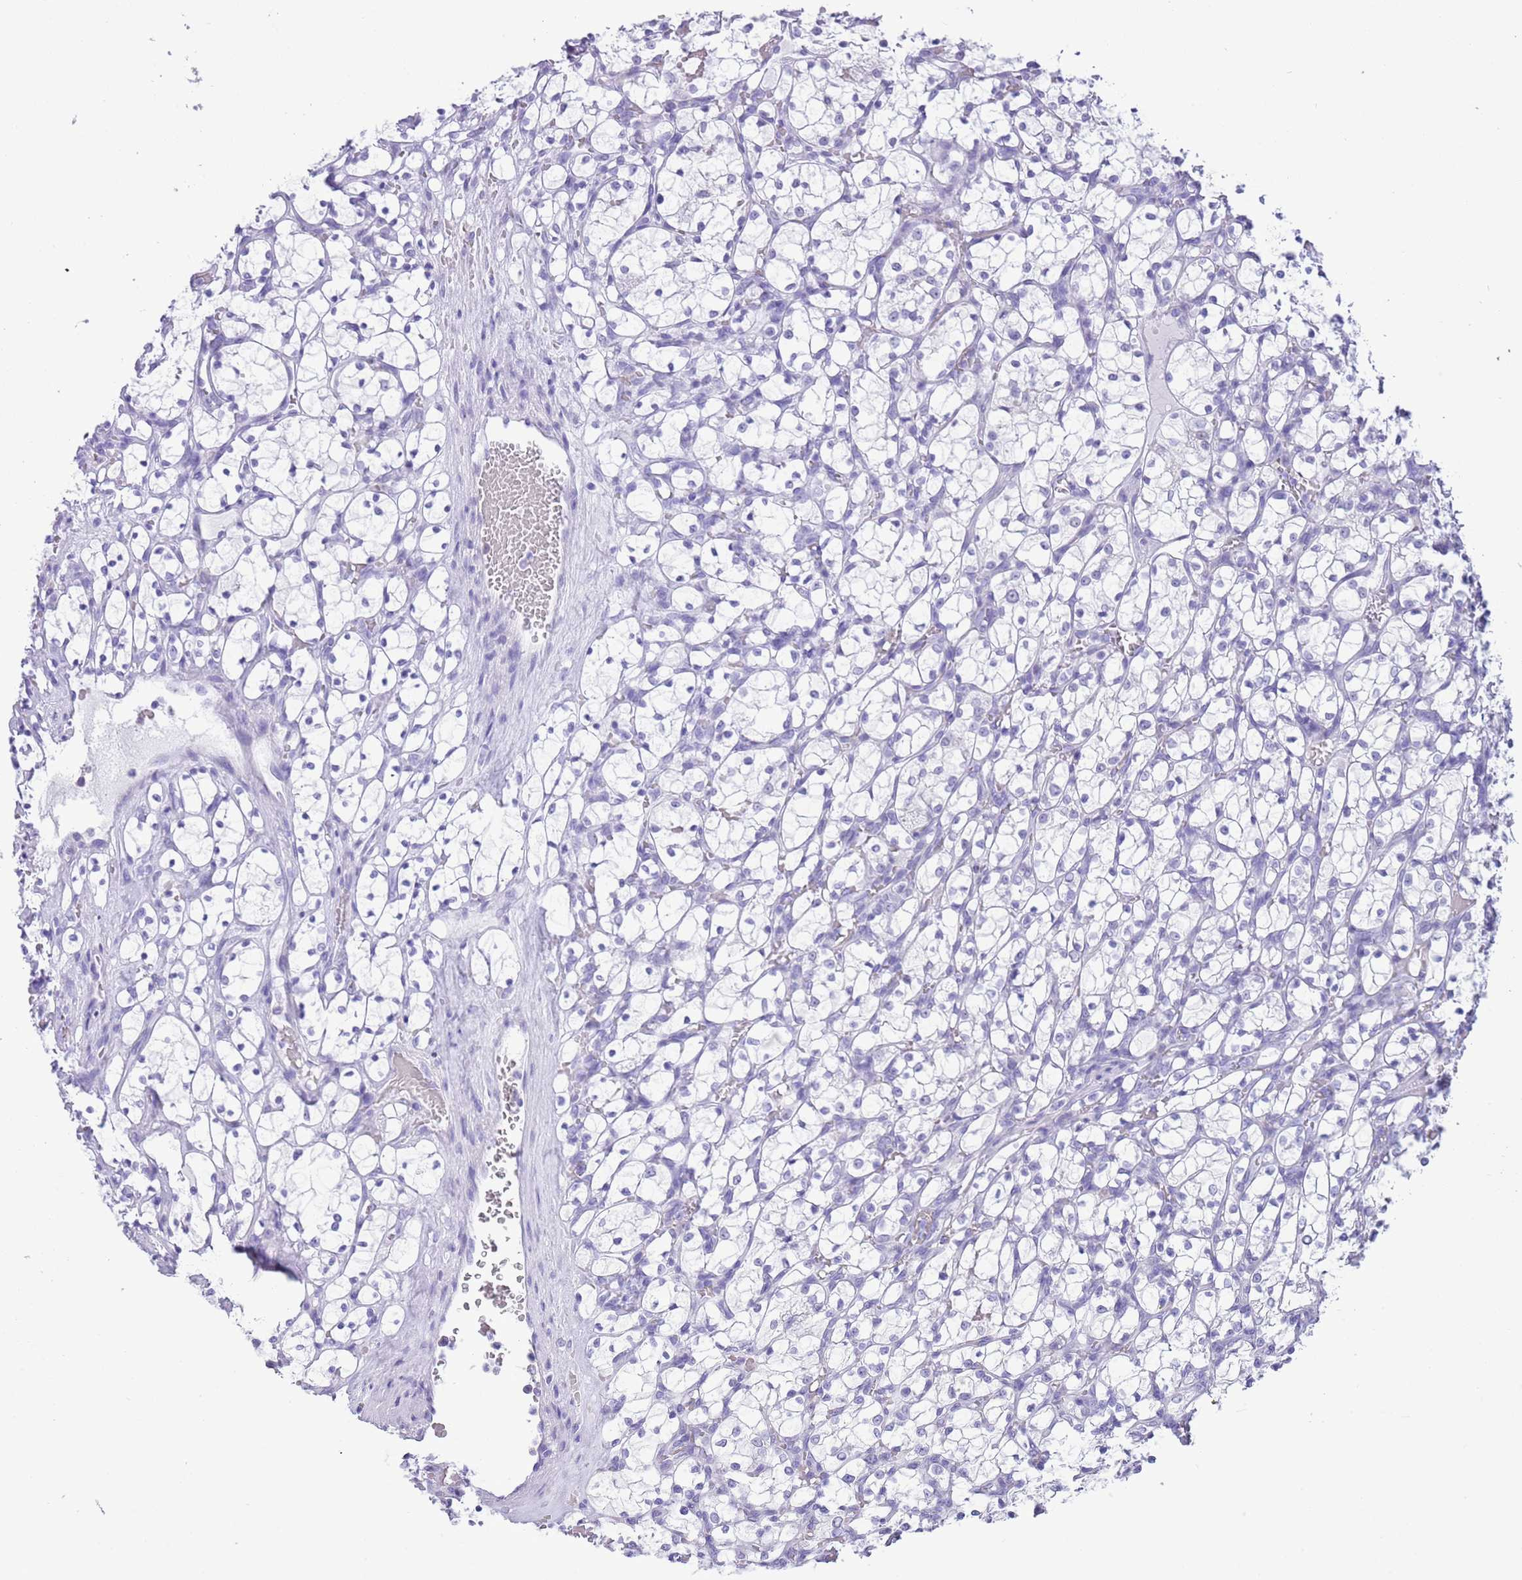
{"staining": {"intensity": "negative", "quantity": "none", "location": "none"}, "tissue": "renal cancer", "cell_type": "Tumor cells", "image_type": "cancer", "snomed": [{"axis": "morphology", "description": "Adenocarcinoma, NOS"}, {"axis": "topography", "description": "Kidney"}], "caption": "The histopathology image shows no significant expression in tumor cells of adenocarcinoma (renal).", "gene": "PPP1R17", "patient": {"sex": "female", "age": 69}}